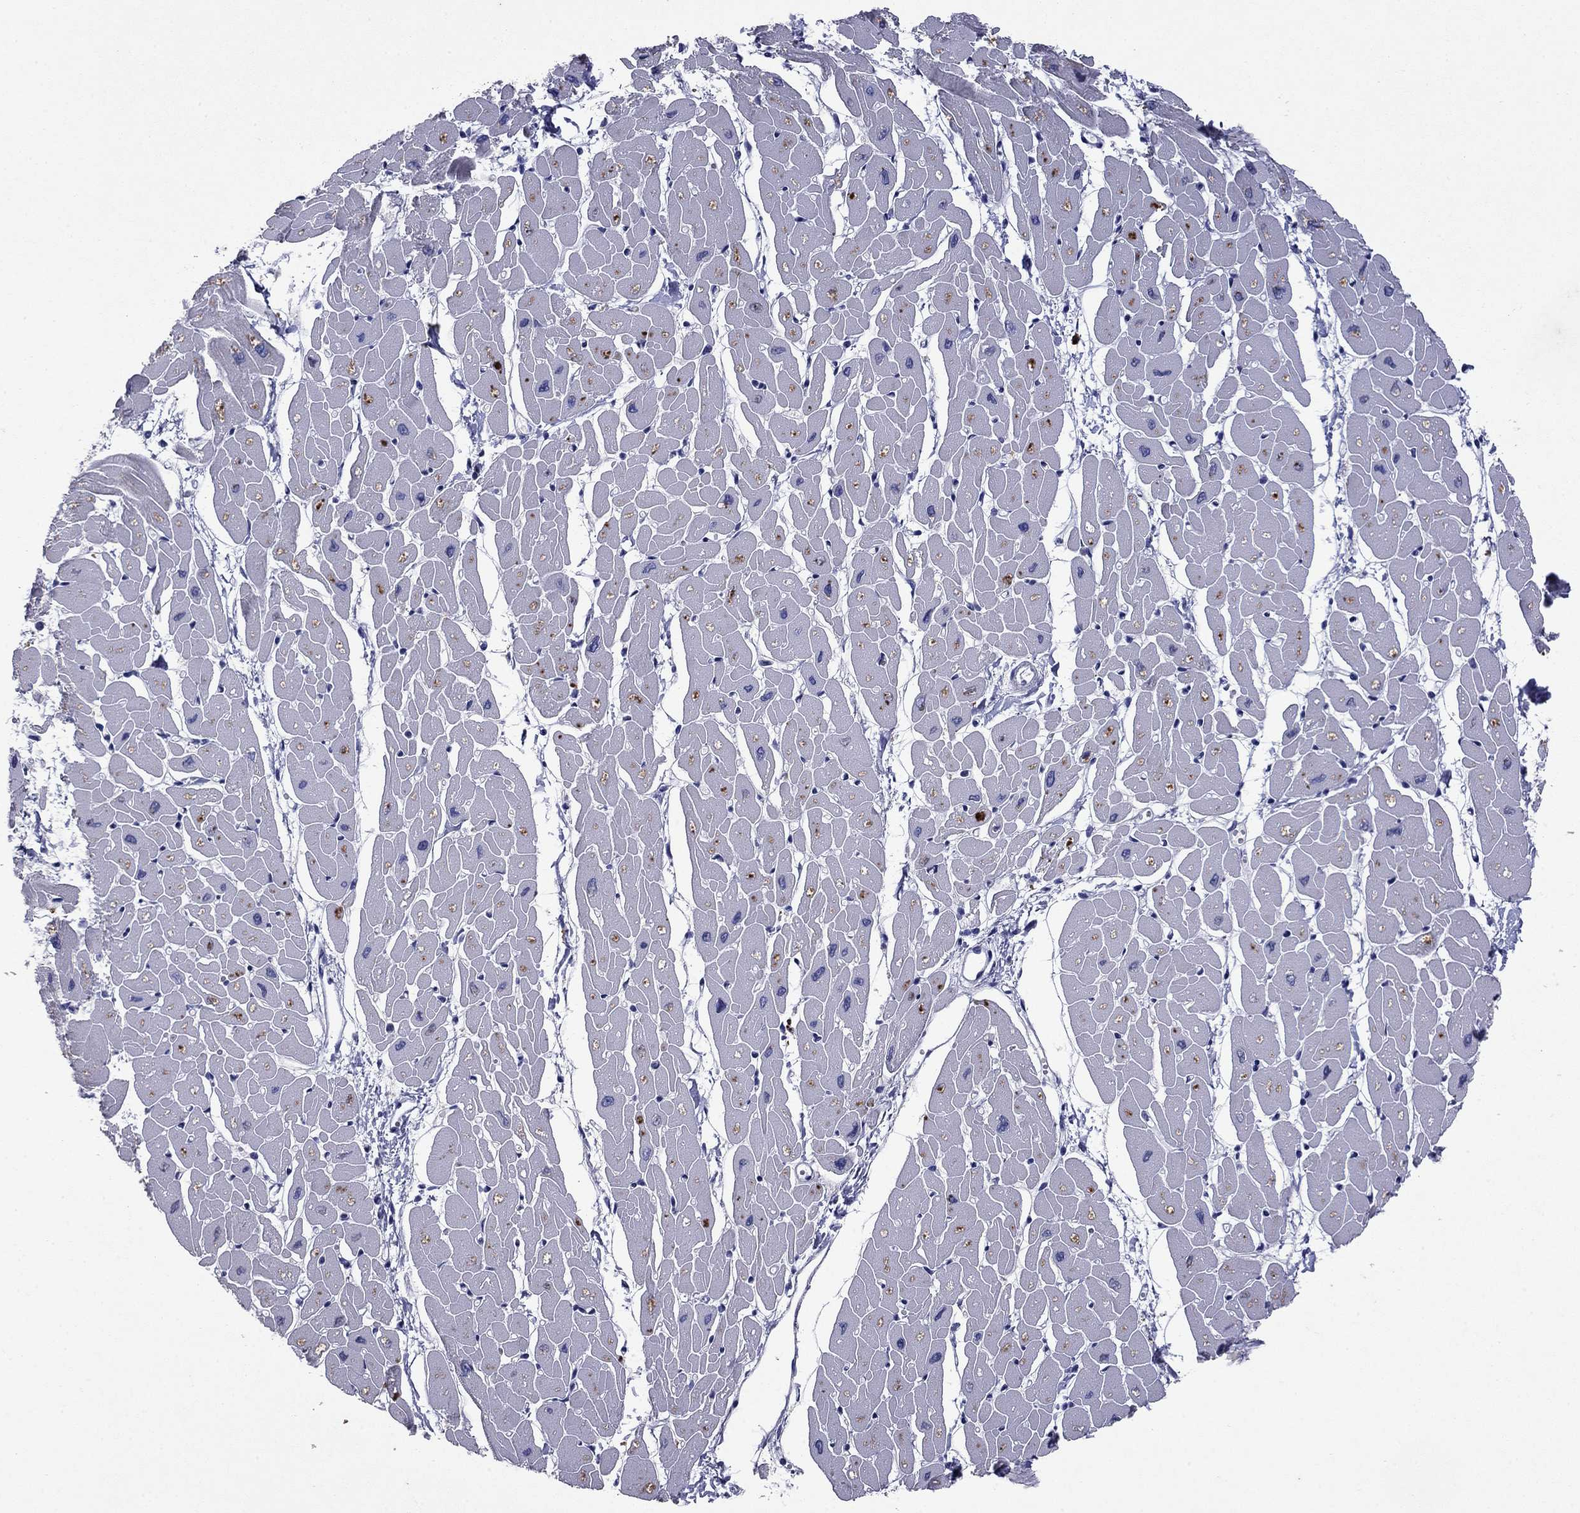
{"staining": {"intensity": "negative", "quantity": "none", "location": "none"}, "tissue": "heart muscle", "cell_type": "Cardiomyocytes", "image_type": "normal", "snomed": [{"axis": "morphology", "description": "Normal tissue, NOS"}, {"axis": "topography", "description": "Heart"}], "caption": "The IHC micrograph has no significant positivity in cardiomyocytes of heart muscle. The staining is performed using DAB (3,3'-diaminobenzidine) brown chromogen with nuclei counter-stained in using hematoxylin.", "gene": "CFAP119", "patient": {"sex": "male", "age": 57}}